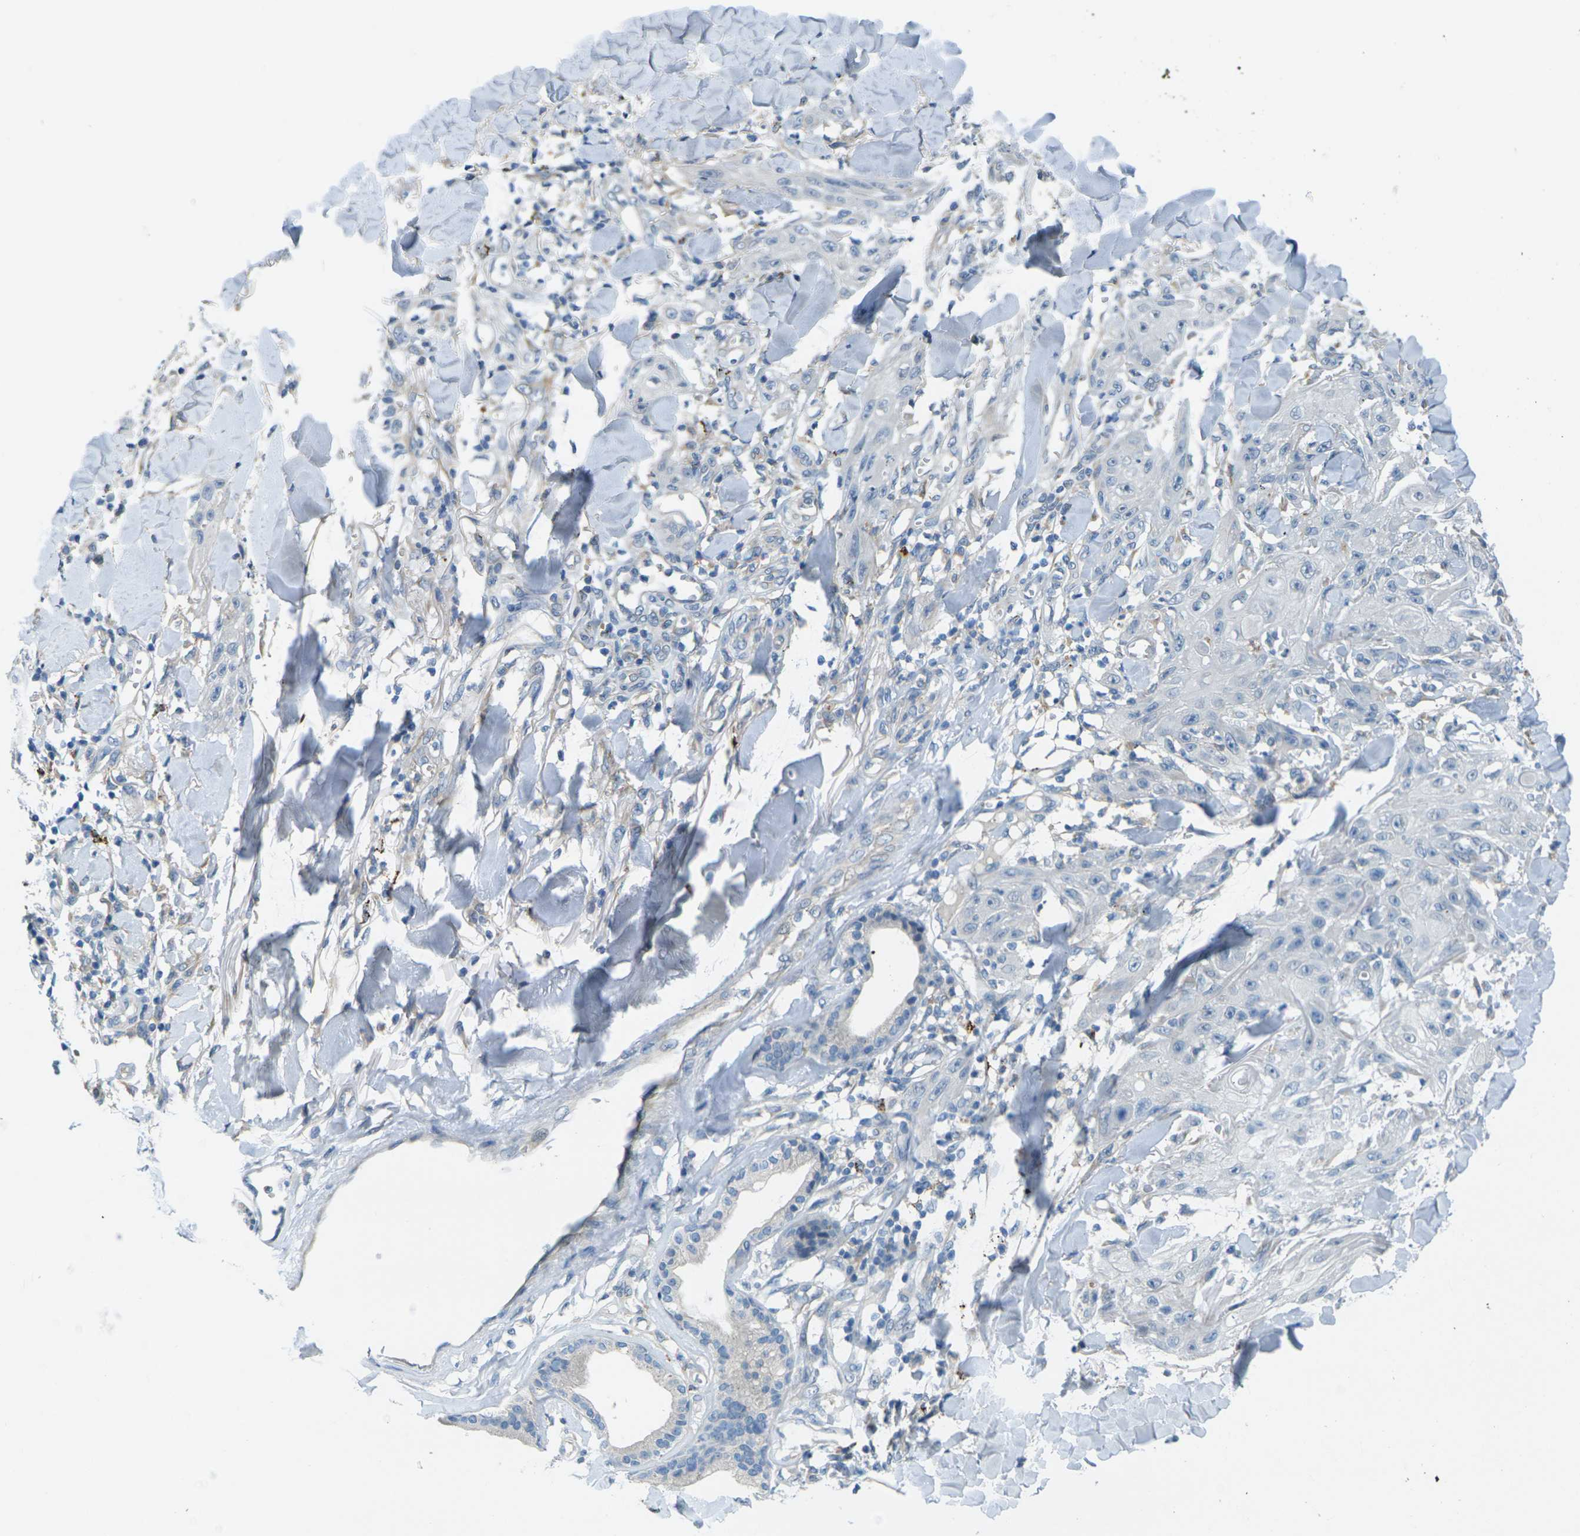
{"staining": {"intensity": "negative", "quantity": "none", "location": "none"}, "tissue": "skin cancer", "cell_type": "Tumor cells", "image_type": "cancer", "snomed": [{"axis": "morphology", "description": "Squamous cell carcinoma, NOS"}, {"axis": "topography", "description": "Skin"}], "caption": "A histopathology image of human skin cancer (squamous cell carcinoma) is negative for staining in tumor cells. (Stains: DAB (3,3'-diaminobenzidine) IHC with hematoxylin counter stain, Microscopy: brightfield microscopy at high magnification).", "gene": "CYP2C8", "patient": {"sex": "male", "age": 74}}